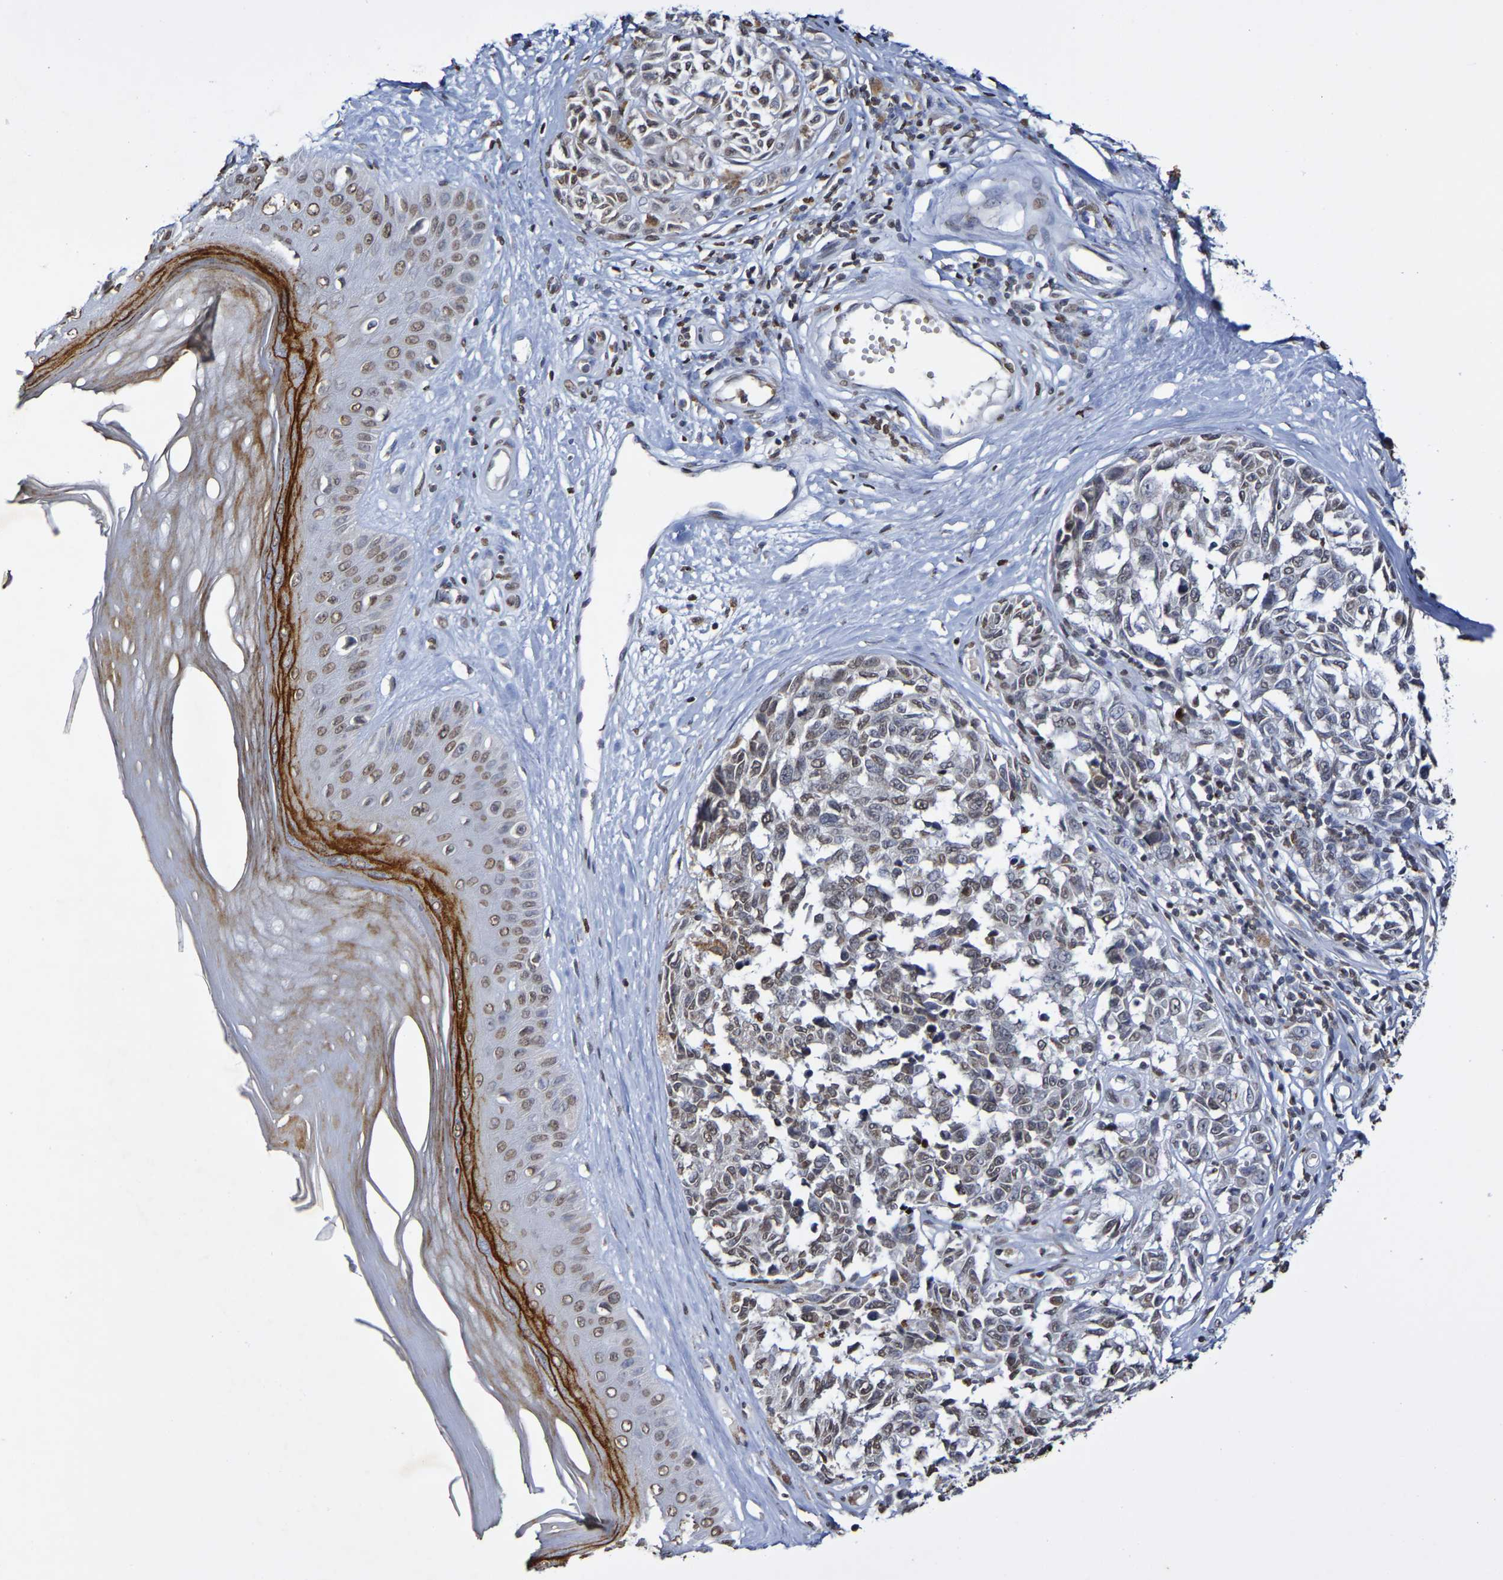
{"staining": {"intensity": "weak", "quantity": "<25%", "location": "nuclear"}, "tissue": "melanoma", "cell_type": "Tumor cells", "image_type": "cancer", "snomed": [{"axis": "morphology", "description": "Malignant melanoma, NOS"}, {"axis": "topography", "description": "Skin"}], "caption": "This is an immunohistochemistry (IHC) micrograph of malignant melanoma. There is no positivity in tumor cells.", "gene": "ATF4", "patient": {"sex": "female", "age": 64}}